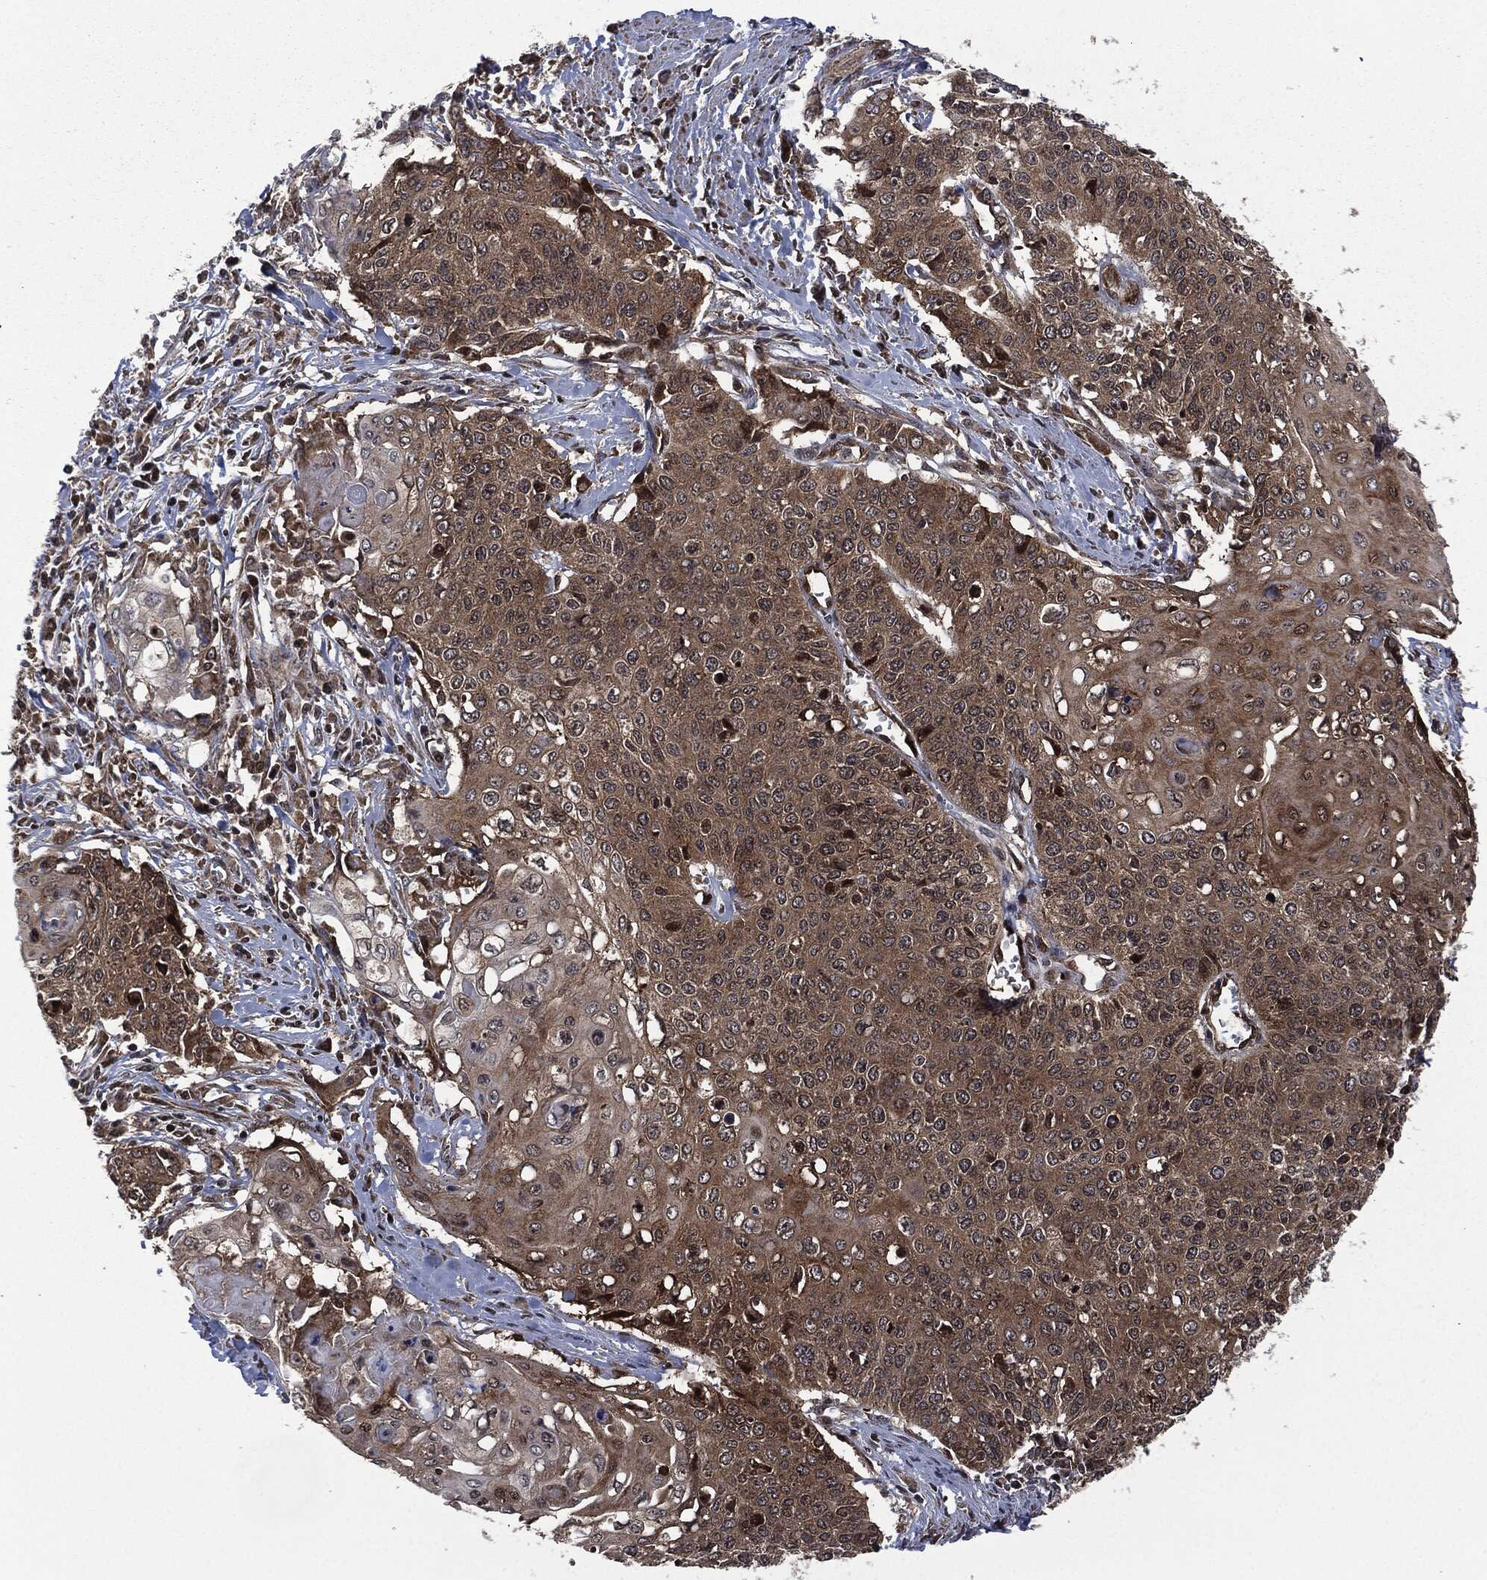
{"staining": {"intensity": "moderate", "quantity": ">75%", "location": "cytoplasmic/membranous"}, "tissue": "cervical cancer", "cell_type": "Tumor cells", "image_type": "cancer", "snomed": [{"axis": "morphology", "description": "Squamous cell carcinoma, NOS"}, {"axis": "topography", "description": "Cervix"}], "caption": "Approximately >75% of tumor cells in squamous cell carcinoma (cervical) show moderate cytoplasmic/membranous protein expression as visualized by brown immunohistochemical staining.", "gene": "HRAS", "patient": {"sex": "female", "age": 39}}